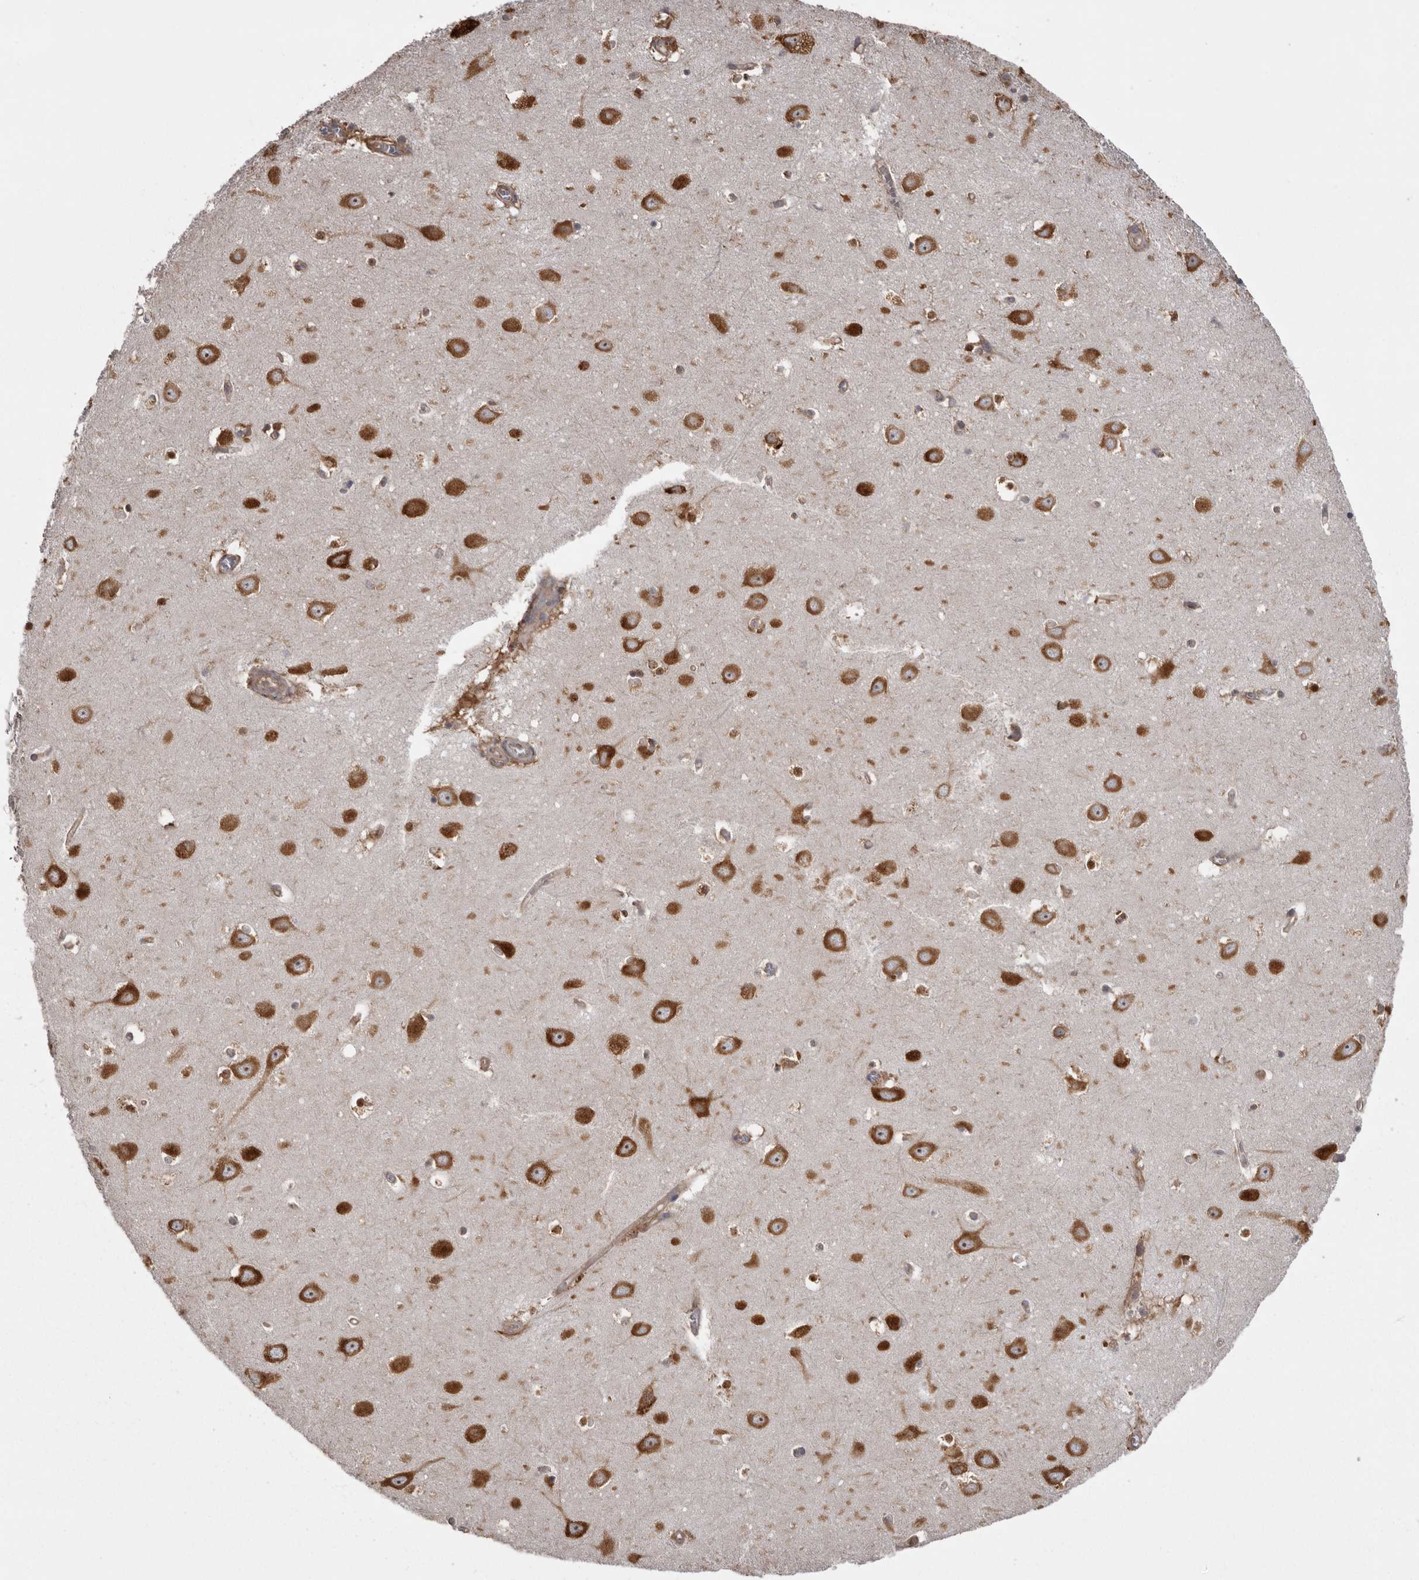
{"staining": {"intensity": "moderate", "quantity": "<25%", "location": "cytoplasmic/membranous"}, "tissue": "hippocampus", "cell_type": "Glial cells", "image_type": "normal", "snomed": [{"axis": "morphology", "description": "Normal tissue, NOS"}, {"axis": "topography", "description": "Hippocampus"}], "caption": "DAB (3,3'-diaminobenzidine) immunohistochemical staining of benign human hippocampus exhibits moderate cytoplasmic/membranous protein staining in about <25% of glial cells. Using DAB (3,3'-diaminobenzidine) (brown) and hematoxylin (blue) stains, captured at high magnification using brightfield microscopy.", "gene": "DARS1", "patient": {"sex": "female", "age": 64}}